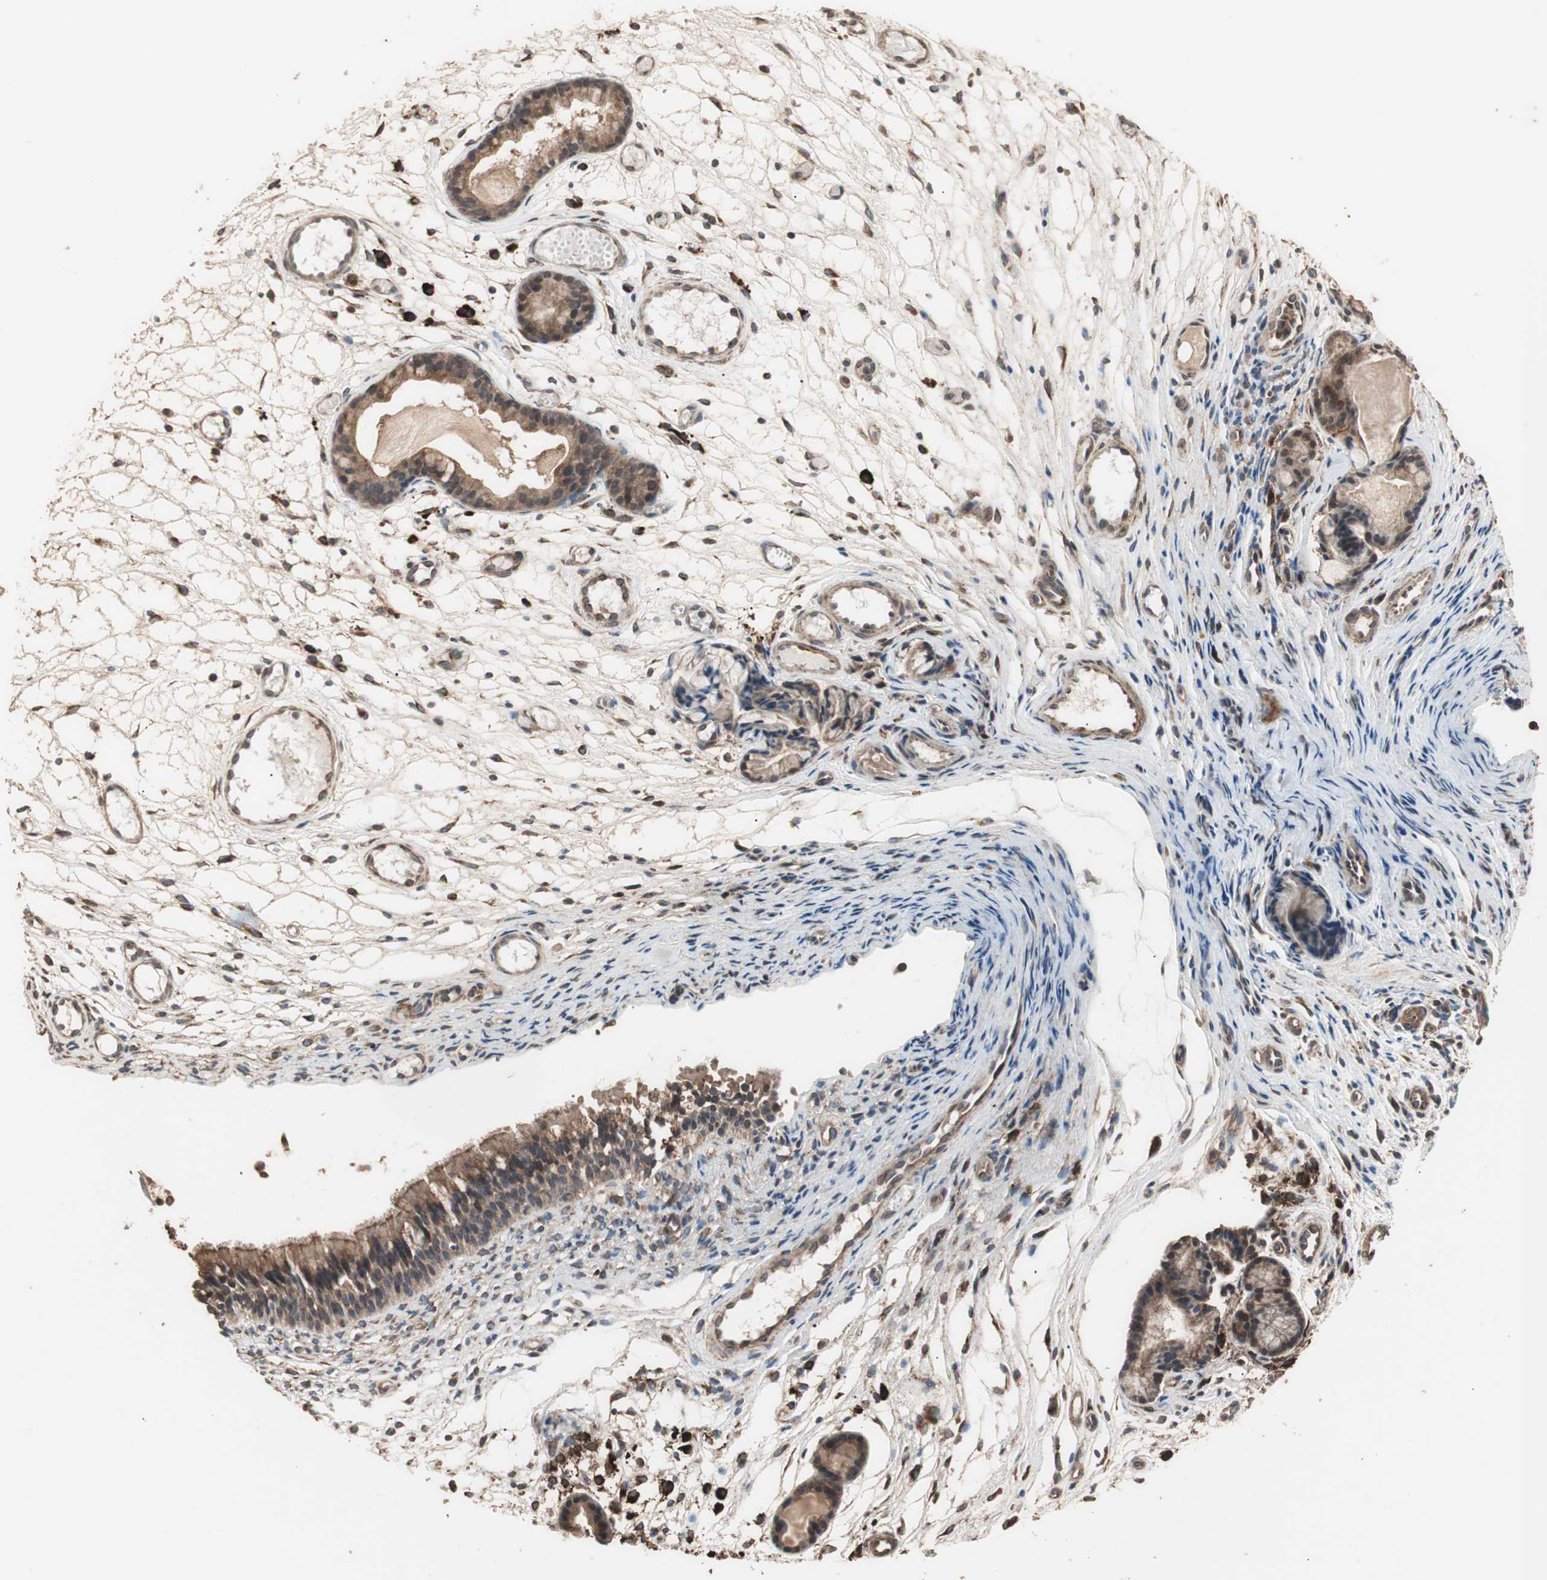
{"staining": {"intensity": "moderate", "quantity": ">75%", "location": "cytoplasmic/membranous"}, "tissue": "nasopharynx", "cell_type": "Respiratory epithelial cells", "image_type": "normal", "snomed": [{"axis": "morphology", "description": "Normal tissue, NOS"}, {"axis": "topography", "description": "Nasopharynx"}], "caption": "Human nasopharynx stained with a brown dye reveals moderate cytoplasmic/membranous positive positivity in approximately >75% of respiratory epithelial cells.", "gene": "LZTS1", "patient": {"sex": "female", "age": 54}}